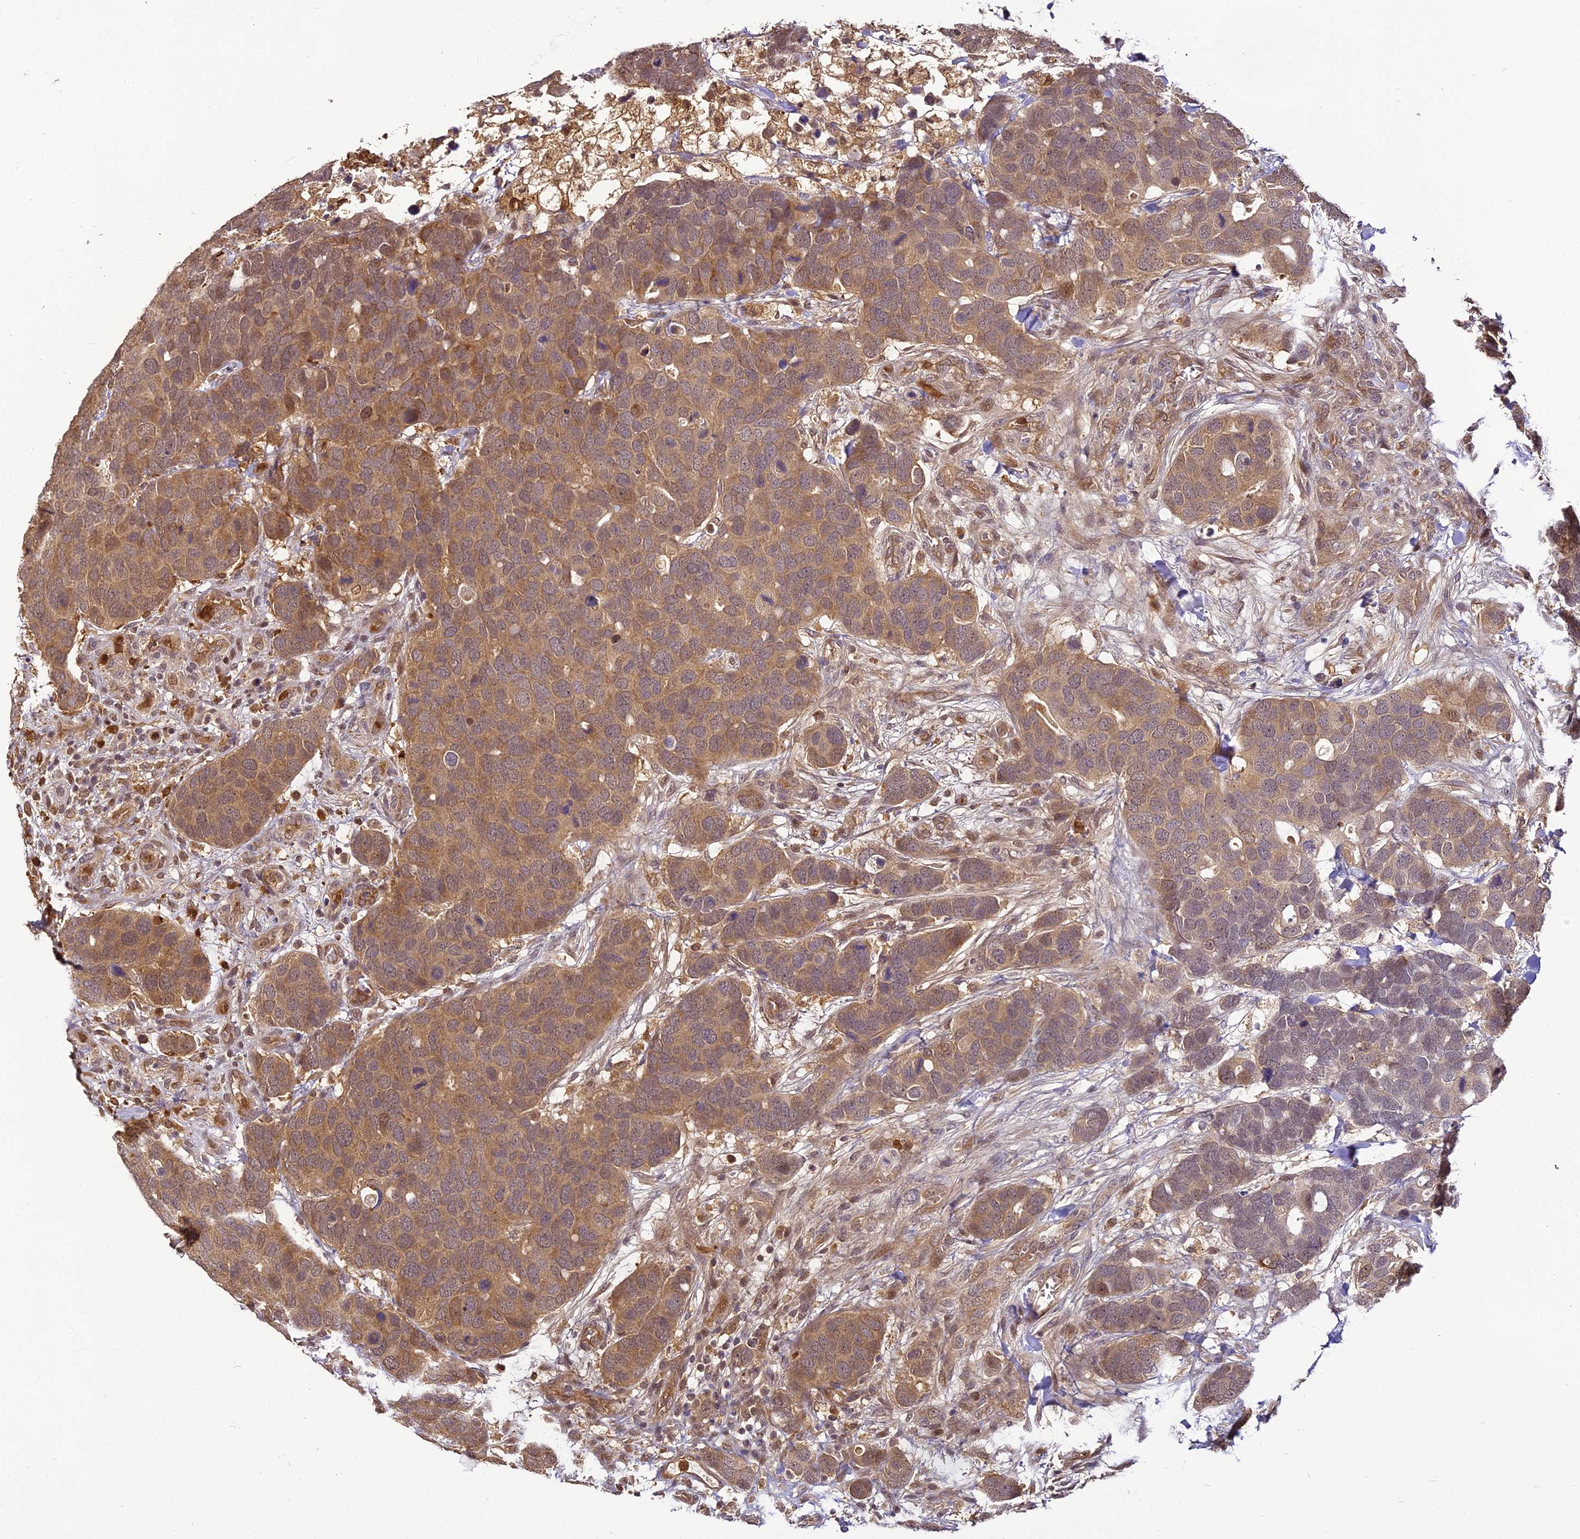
{"staining": {"intensity": "moderate", "quantity": "25%-75%", "location": "cytoplasmic/membranous"}, "tissue": "breast cancer", "cell_type": "Tumor cells", "image_type": "cancer", "snomed": [{"axis": "morphology", "description": "Duct carcinoma"}, {"axis": "topography", "description": "Breast"}], "caption": "A brown stain labels moderate cytoplasmic/membranous expression of a protein in breast cancer (intraductal carcinoma) tumor cells. The staining was performed using DAB (3,3'-diaminobenzidine), with brown indicating positive protein expression. Nuclei are stained blue with hematoxylin.", "gene": "BCDIN3D", "patient": {"sex": "female", "age": 83}}